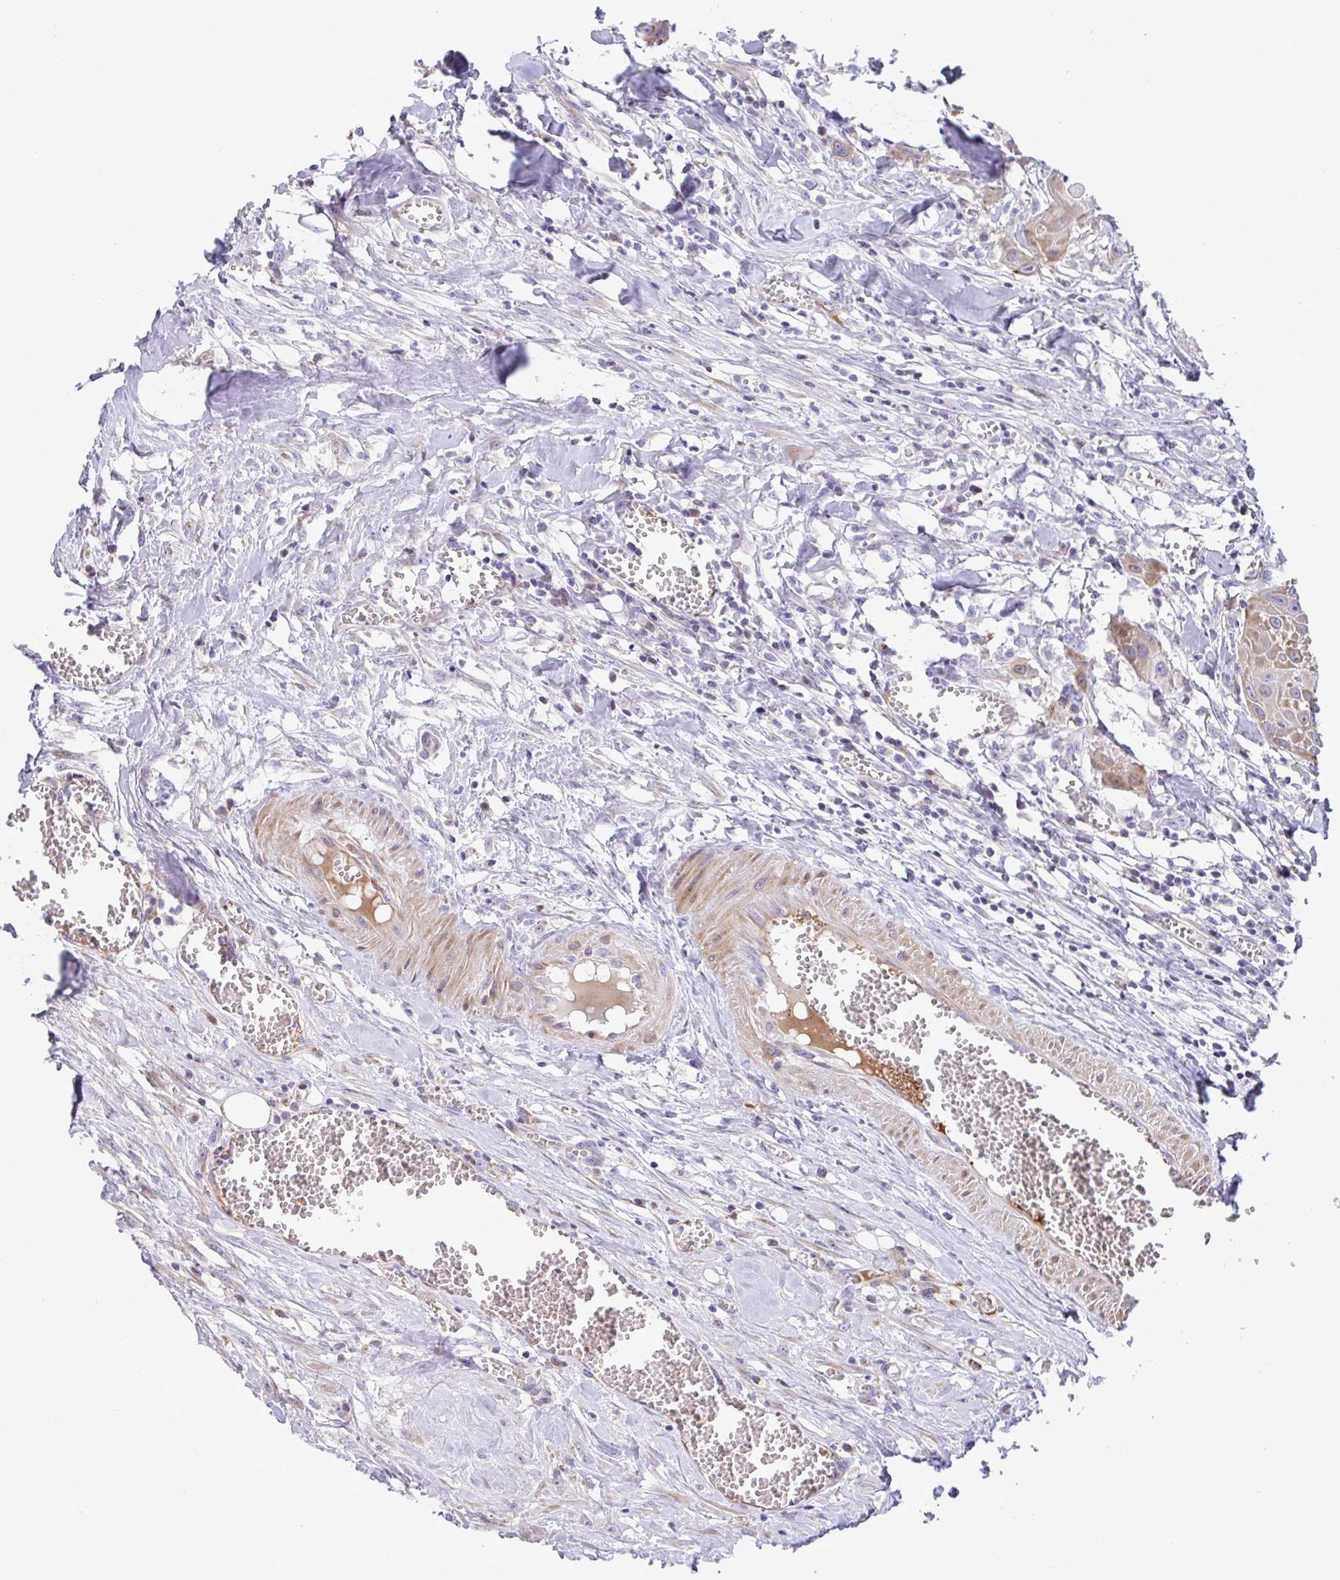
{"staining": {"intensity": "weak", "quantity": "<25%", "location": "cytoplasmic/membranous"}, "tissue": "head and neck cancer", "cell_type": "Tumor cells", "image_type": "cancer", "snomed": [{"axis": "morphology", "description": "Squamous cell carcinoma, NOS"}, {"axis": "topography", "description": "Lymph node"}, {"axis": "topography", "description": "Salivary gland"}, {"axis": "topography", "description": "Head-Neck"}], "caption": "DAB (3,3'-diaminobenzidine) immunohistochemical staining of human head and neck cancer reveals no significant expression in tumor cells.", "gene": "NTN1", "patient": {"sex": "female", "age": 74}}